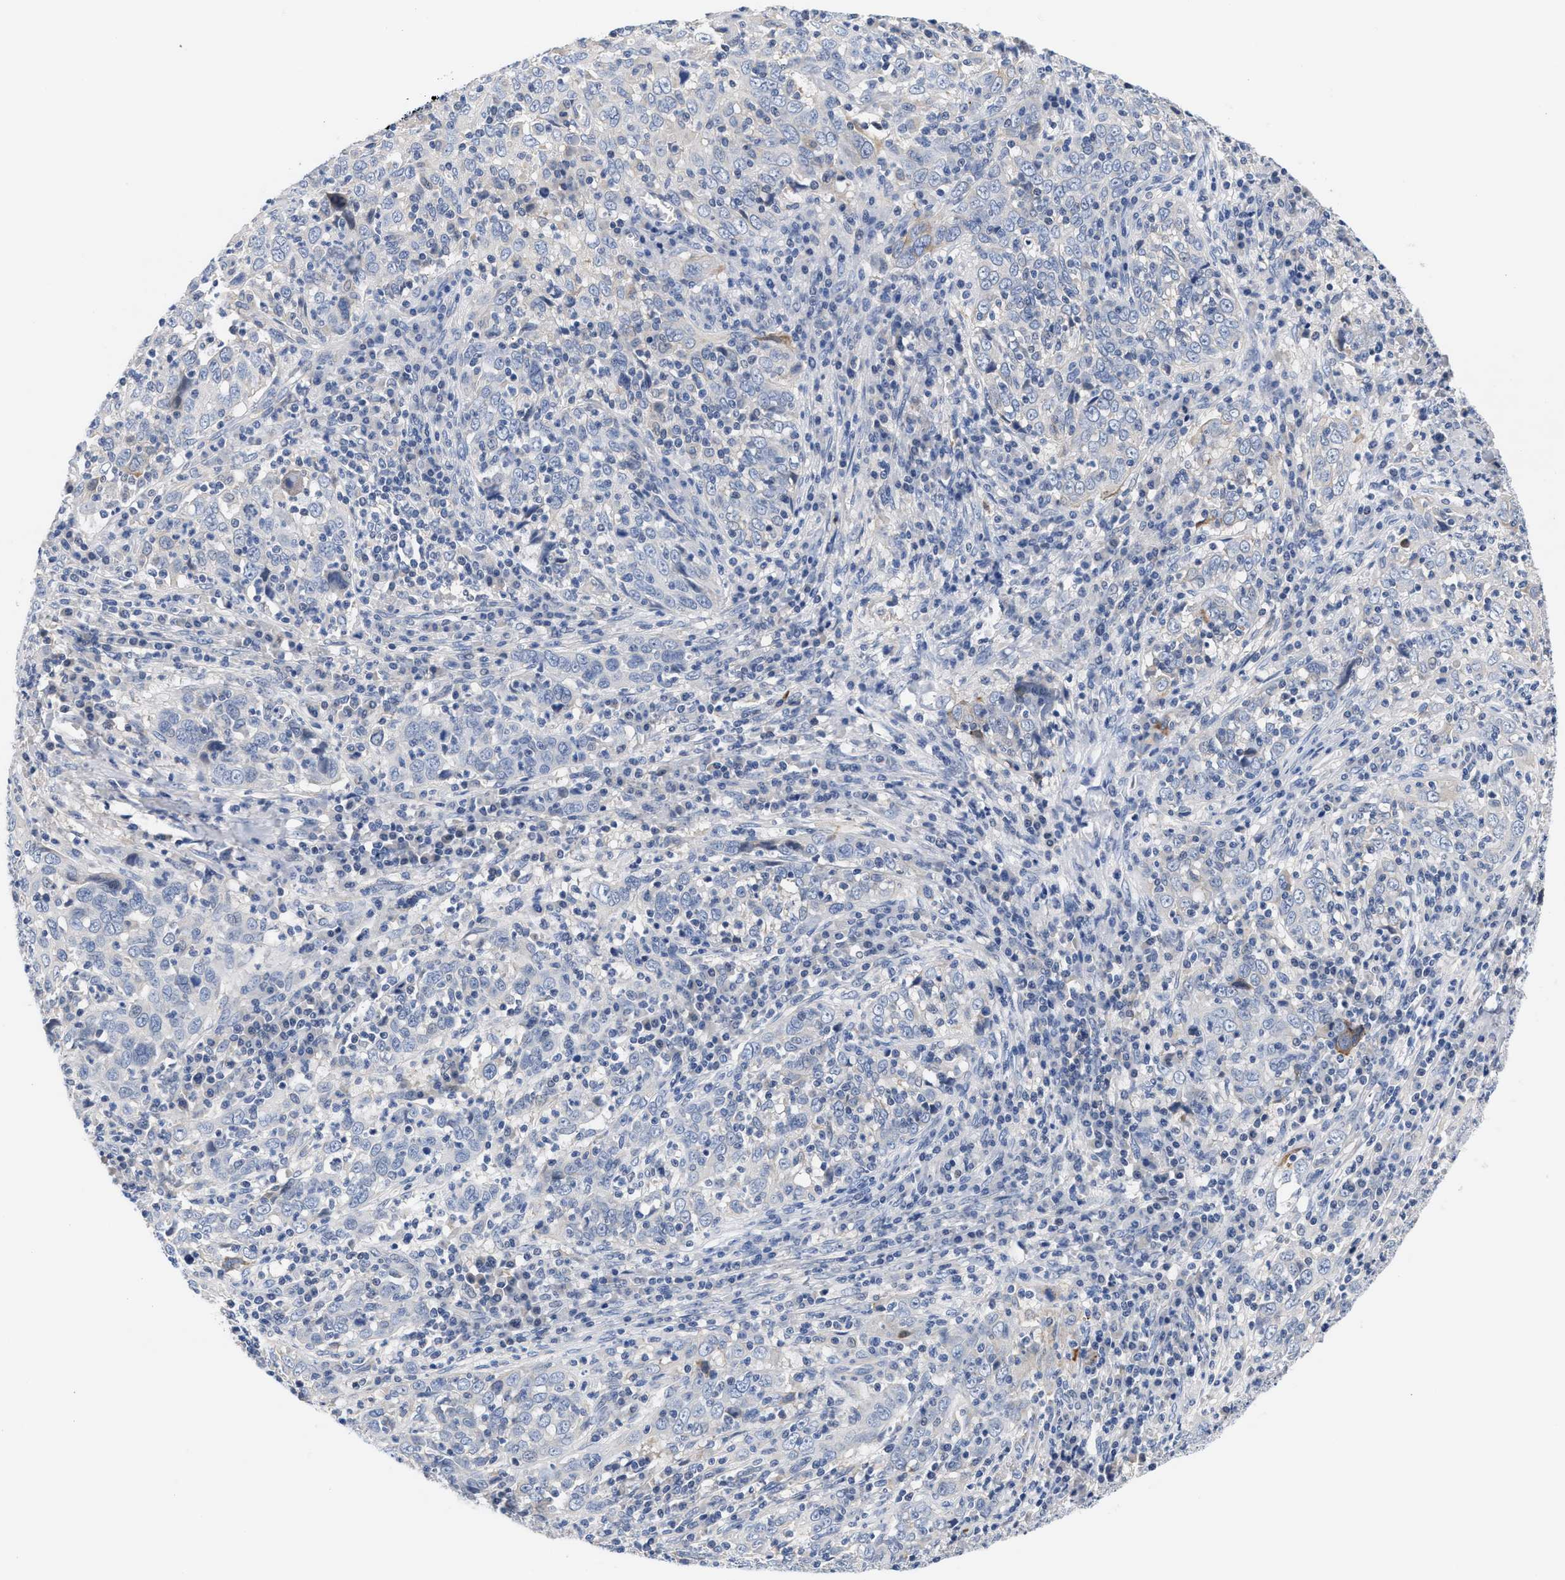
{"staining": {"intensity": "negative", "quantity": "none", "location": "none"}, "tissue": "cervical cancer", "cell_type": "Tumor cells", "image_type": "cancer", "snomed": [{"axis": "morphology", "description": "Squamous cell carcinoma, NOS"}, {"axis": "topography", "description": "Cervix"}], "caption": "Protein analysis of cervical cancer displays no significant positivity in tumor cells.", "gene": "ACTL7B", "patient": {"sex": "female", "age": 46}}